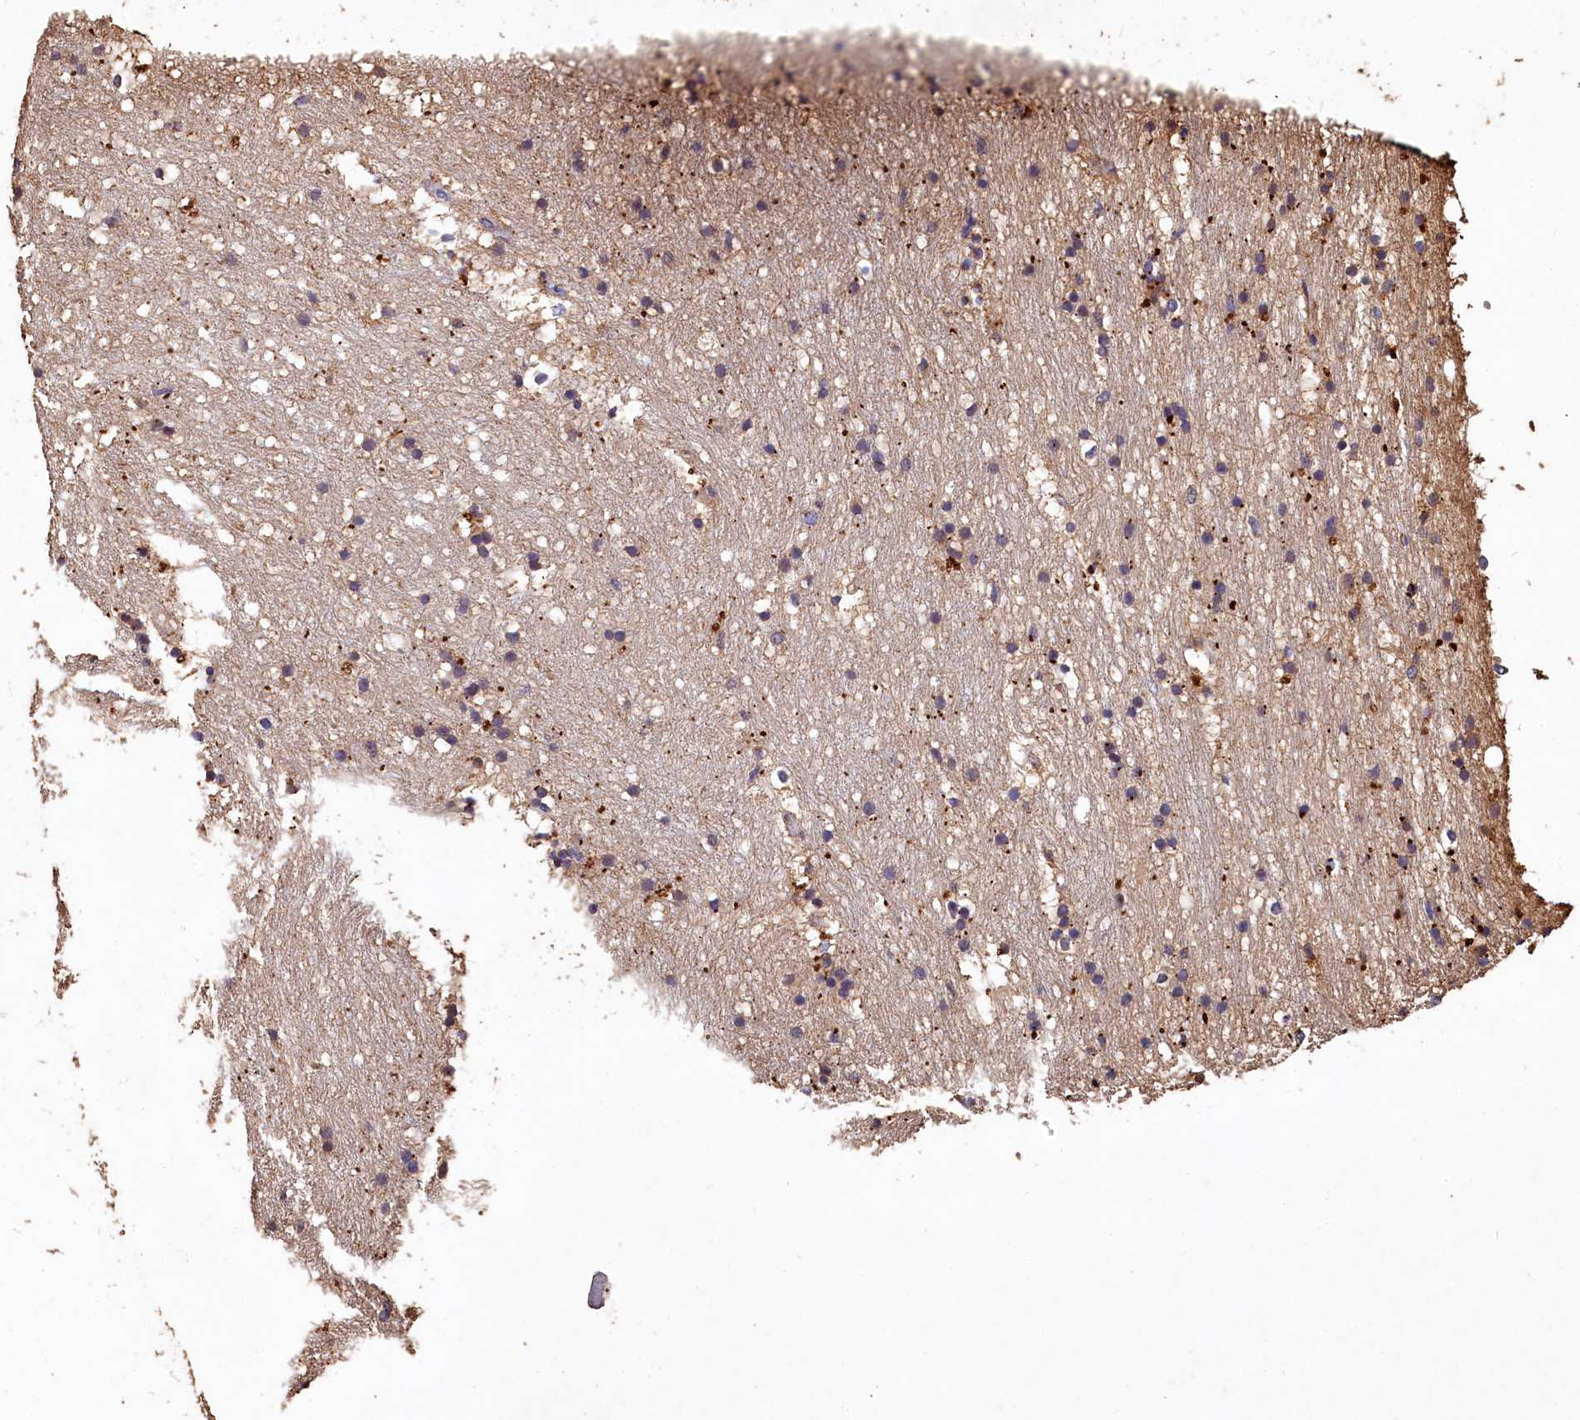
{"staining": {"intensity": "moderate", "quantity": "<25%", "location": "cytoplasmic/membranous"}, "tissue": "hippocampus", "cell_type": "Glial cells", "image_type": "normal", "snomed": [{"axis": "morphology", "description": "Normal tissue, NOS"}, {"axis": "topography", "description": "Hippocampus"}], "caption": "Moderate cytoplasmic/membranous expression for a protein is appreciated in about <25% of glial cells of unremarkable hippocampus using immunohistochemistry (IHC).", "gene": "LSM4", "patient": {"sex": "female", "age": 52}}